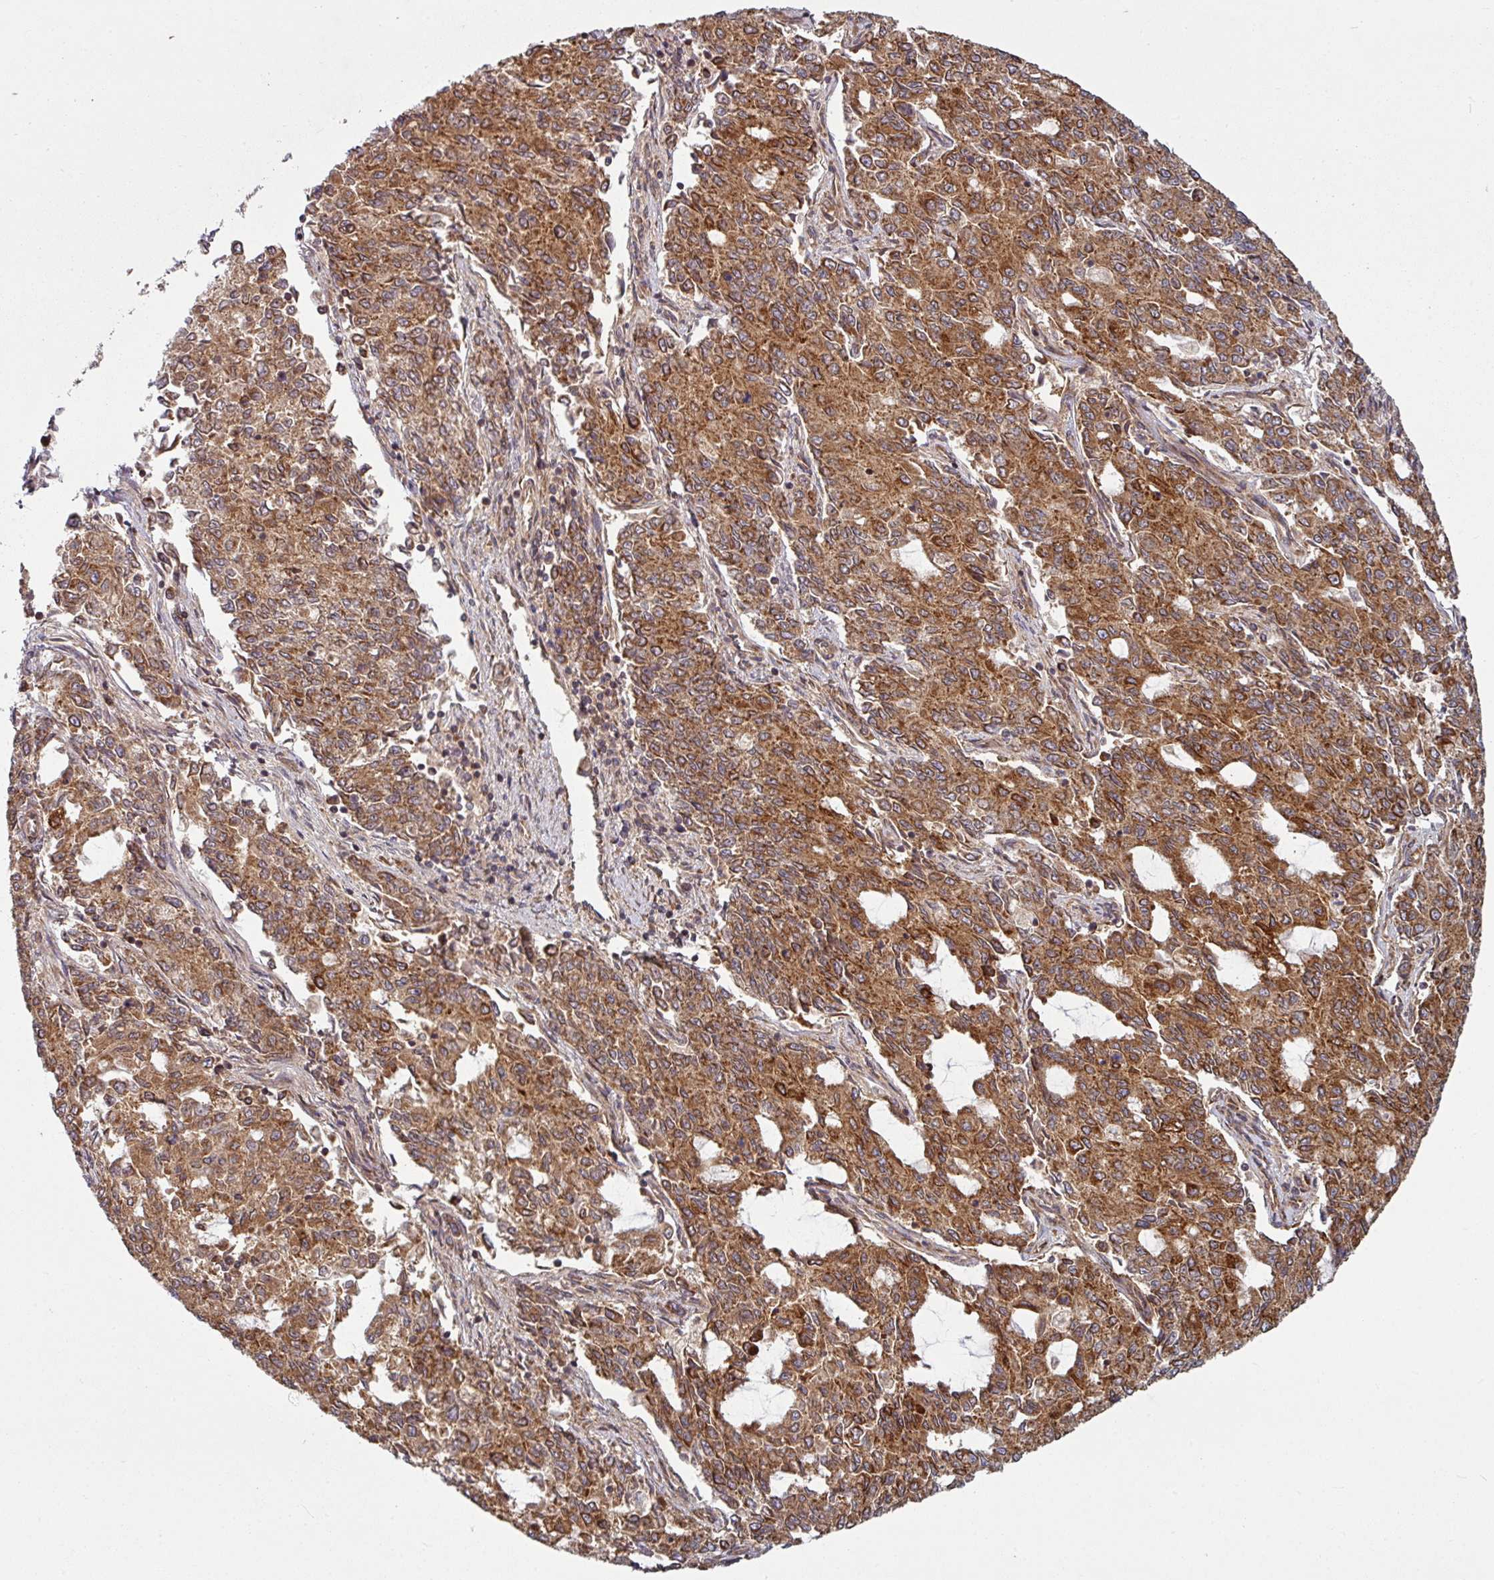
{"staining": {"intensity": "strong", "quantity": ">75%", "location": "cytoplasmic/membranous"}, "tissue": "endometrial cancer", "cell_type": "Tumor cells", "image_type": "cancer", "snomed": [{"axis": "morphology", "description": "Adenocarcinoma, NOS"}, {"axis": "topography", "description": "Endometrium"}], "caption": "This is a histology image of immunohistochemistry (IHC) staining of adenocarcinoma (endometrial), which shows strong staining in the cytoplasmic/membranous of tumor cells.", "gene": "RAB5A", "patient": {"sex": "female", "age": 50}}